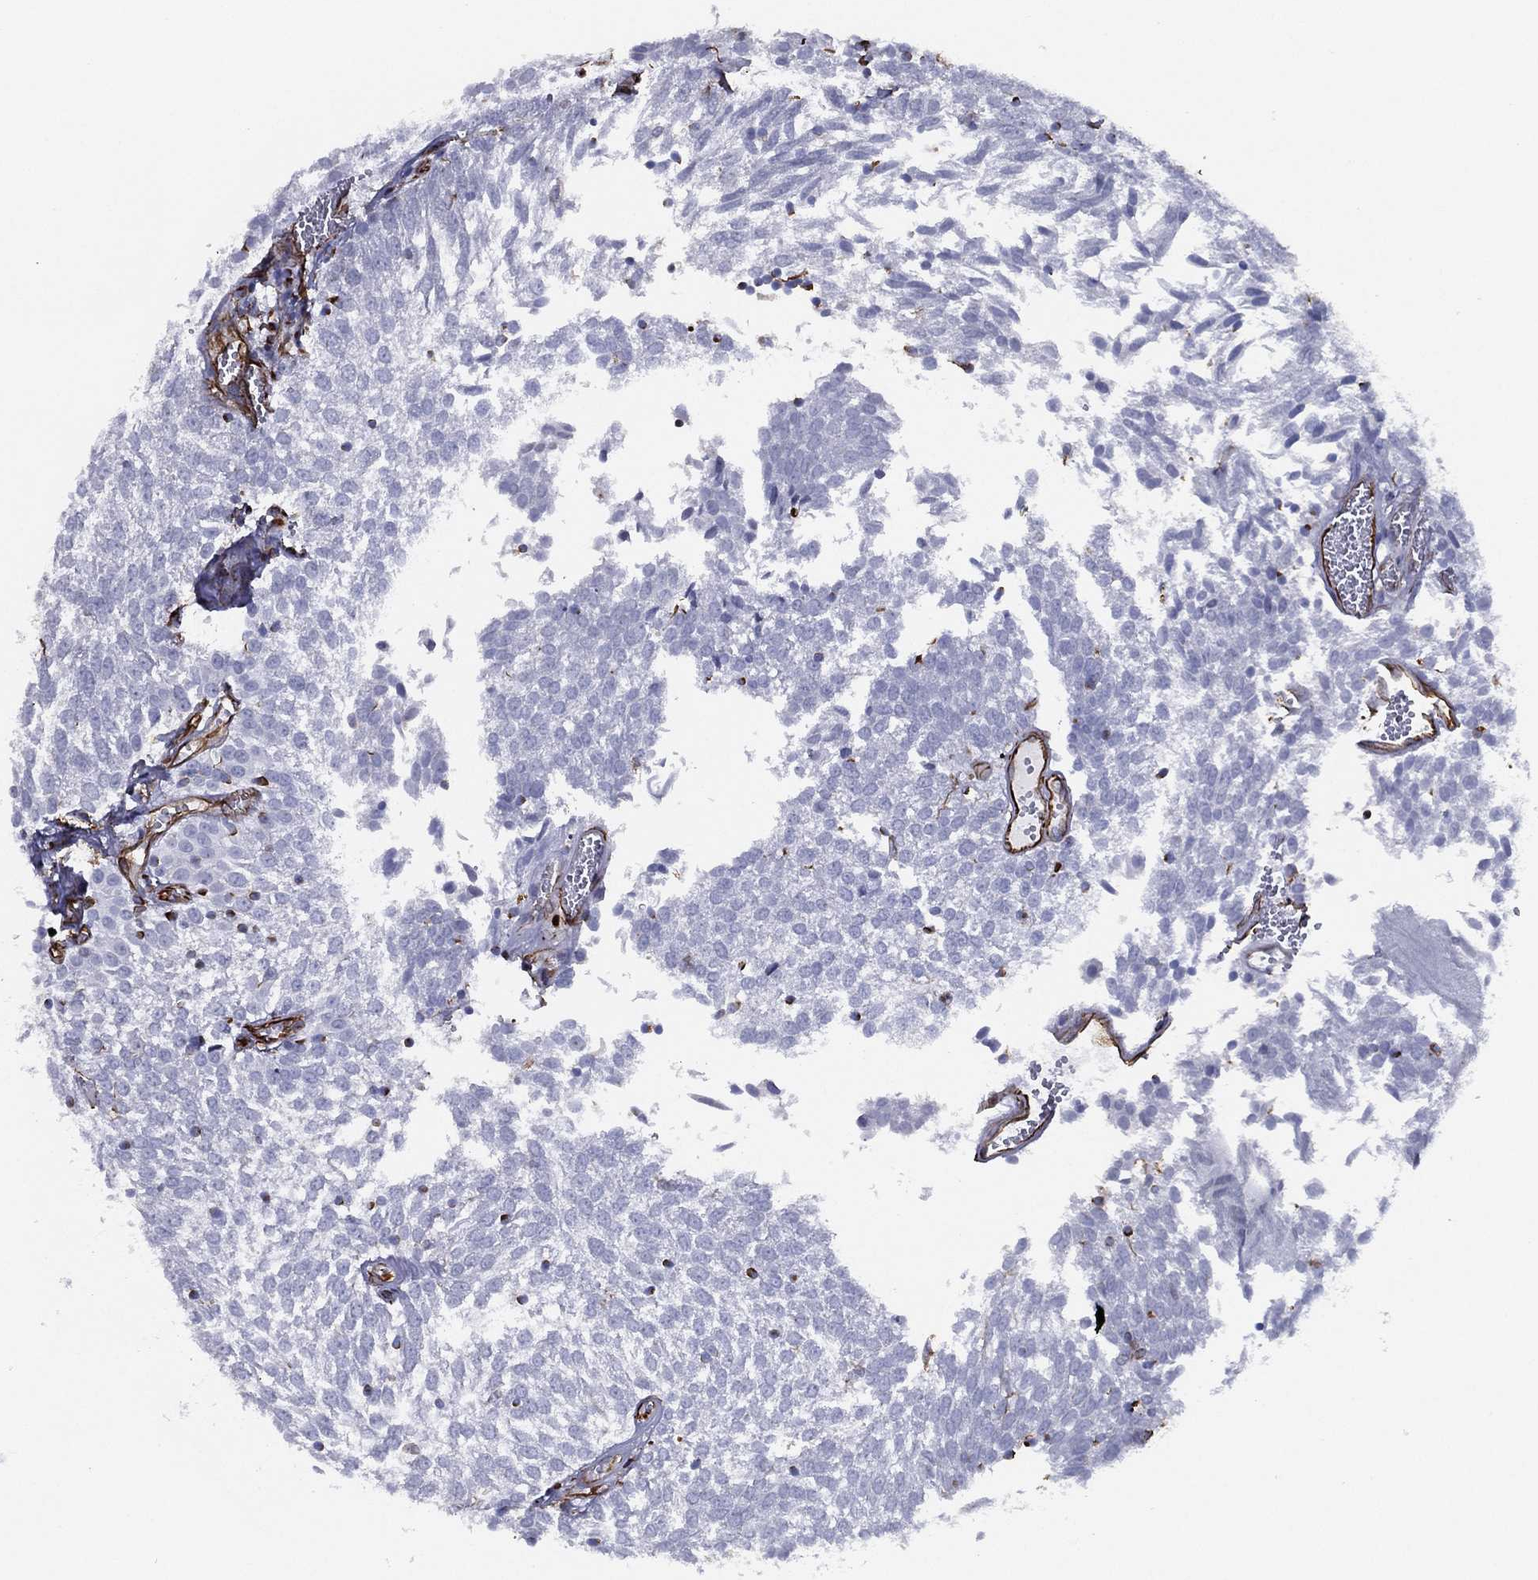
{"staining": {"intensity": "negative", "quantity": "none", "location": "none"}, "tissue": "urothelial cancer", "cell_type": "Tumor cells", "image_type": "cancer", "snomed": [{"axis": "morphology", "description": "Urothelial carcinoma, Low grade"}, {"axis": "topography", "description": "Urinary bladder"}], "caption": "This is an immunohistochemistry (IHC) photomicrograph of human urothelial cancer. There is no staining in tumor cells.", "gene": "MAS1", "patient": {"sex": "male", "age": 52}}